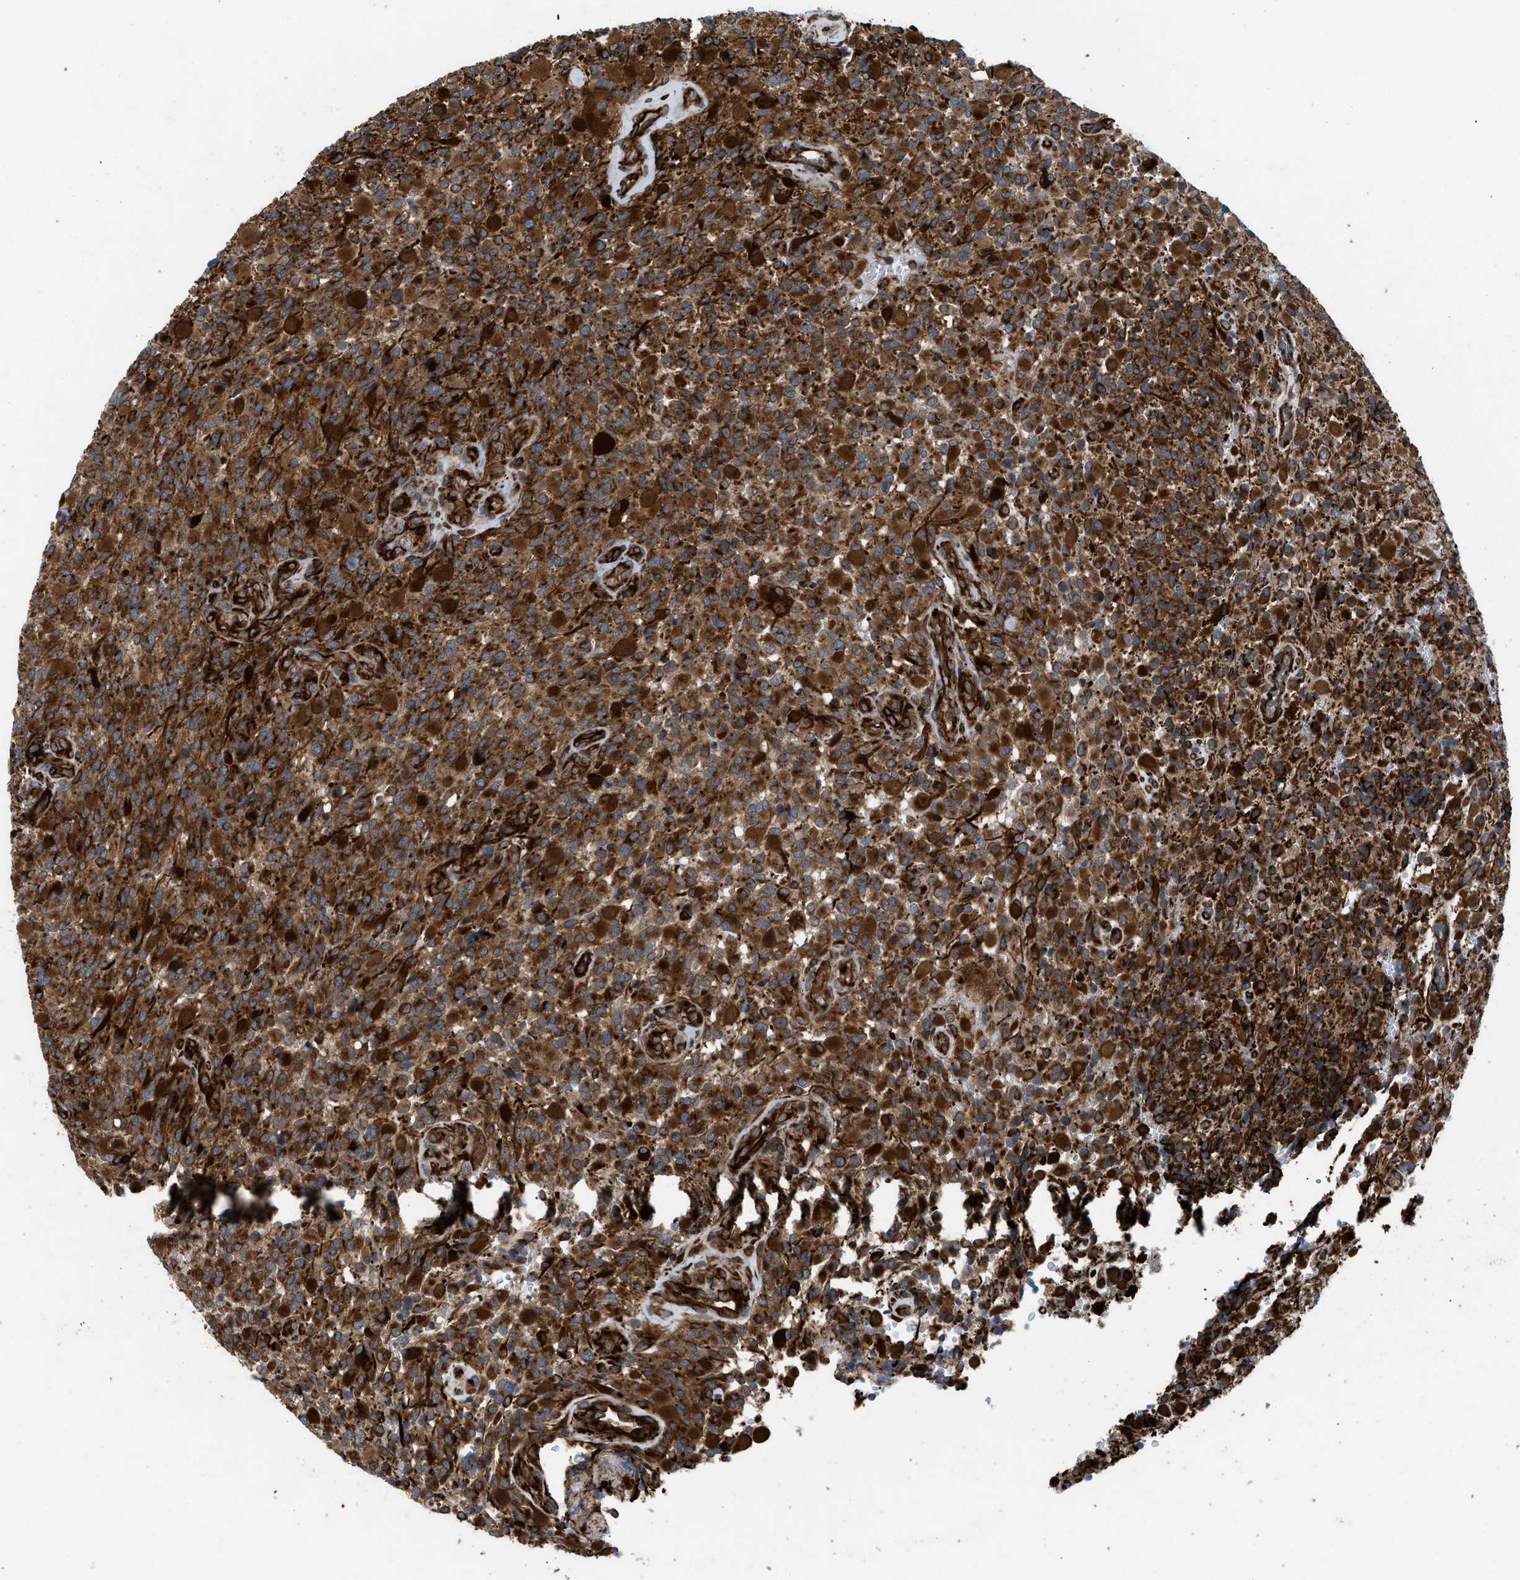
{"staining": {"intensity": "strong", "quantity": ">75%", "location": "cytoplasmic/membranous"}, "tissue": "glioma", "cell_type": "Tumor cells", "image_type": "cancer", "snomed": [{"axis": "morphology", "description": "Glioma, malignant, High grade"}, {"axis": "topography", "description": "Brain"}], "caption": "IHC image of glioma stained for a protein (brown), which shows high levels of strong cytoplasmic/membranous positivity in approximately >75% of tumor cells.", "gene": "PTPRE", "patient": {"sex": "male", "age": 71}}